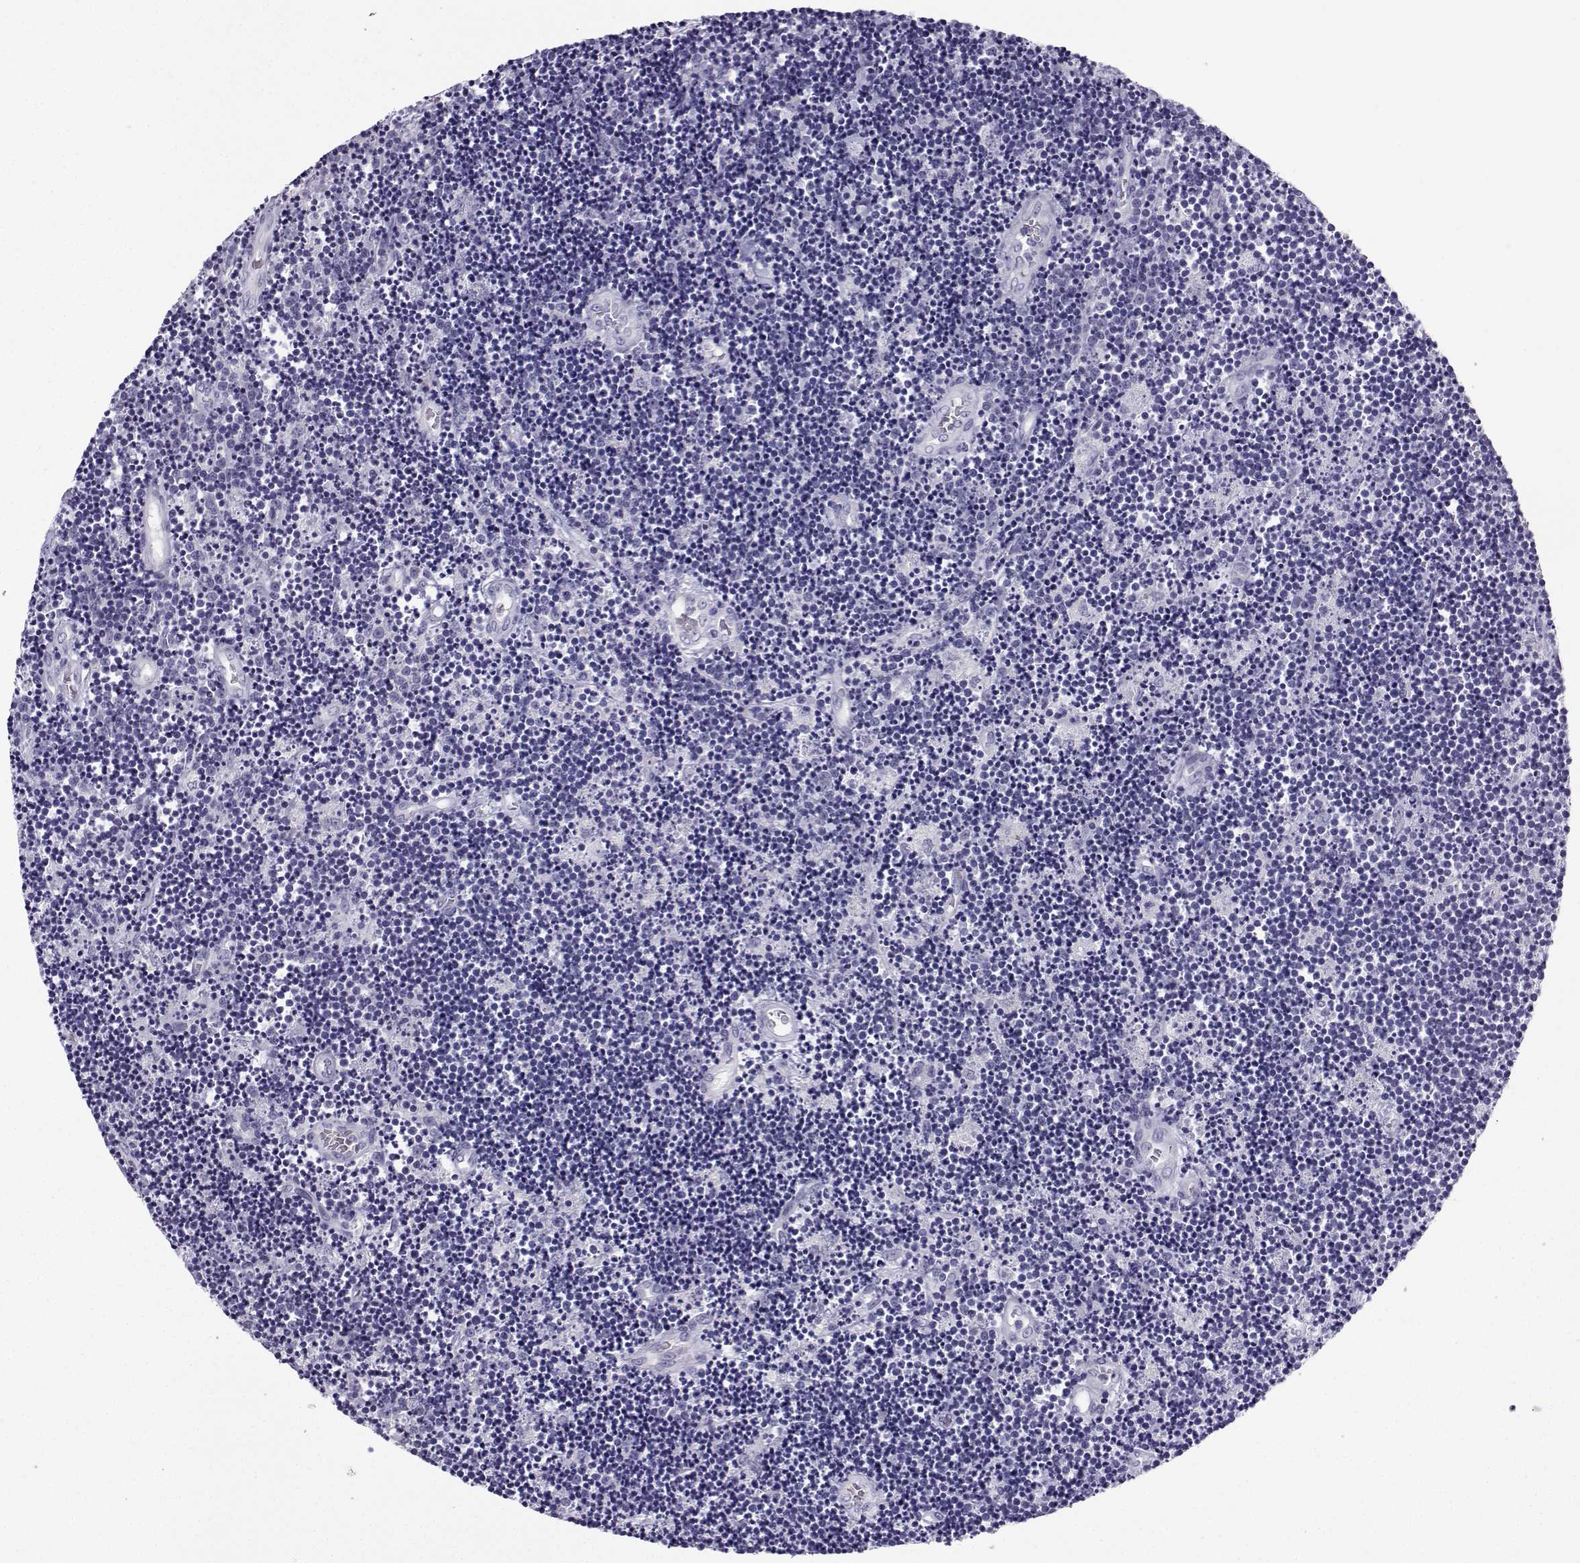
{"staining": {"intensity": "negative", "quantity": "none", "location": "none"}, "tissue": "lymphoma", "cell_type": "Tumor cells", "image_type": "cancer", "snomed": [{"axis": "morphology", "description": "Malignant lymphoma, non-Hodgkin's type, Low grade"}, {"axis": "topography", "description": "Brain"}], "caption": "Malignant lymphoma, non-Hodgkin's type (low-grade) was stained to show a protein in brown. There is no significant staining in tumor cells.", "gene": "ZBTB8B", "patient": {"sex": "female", "age": 66}}